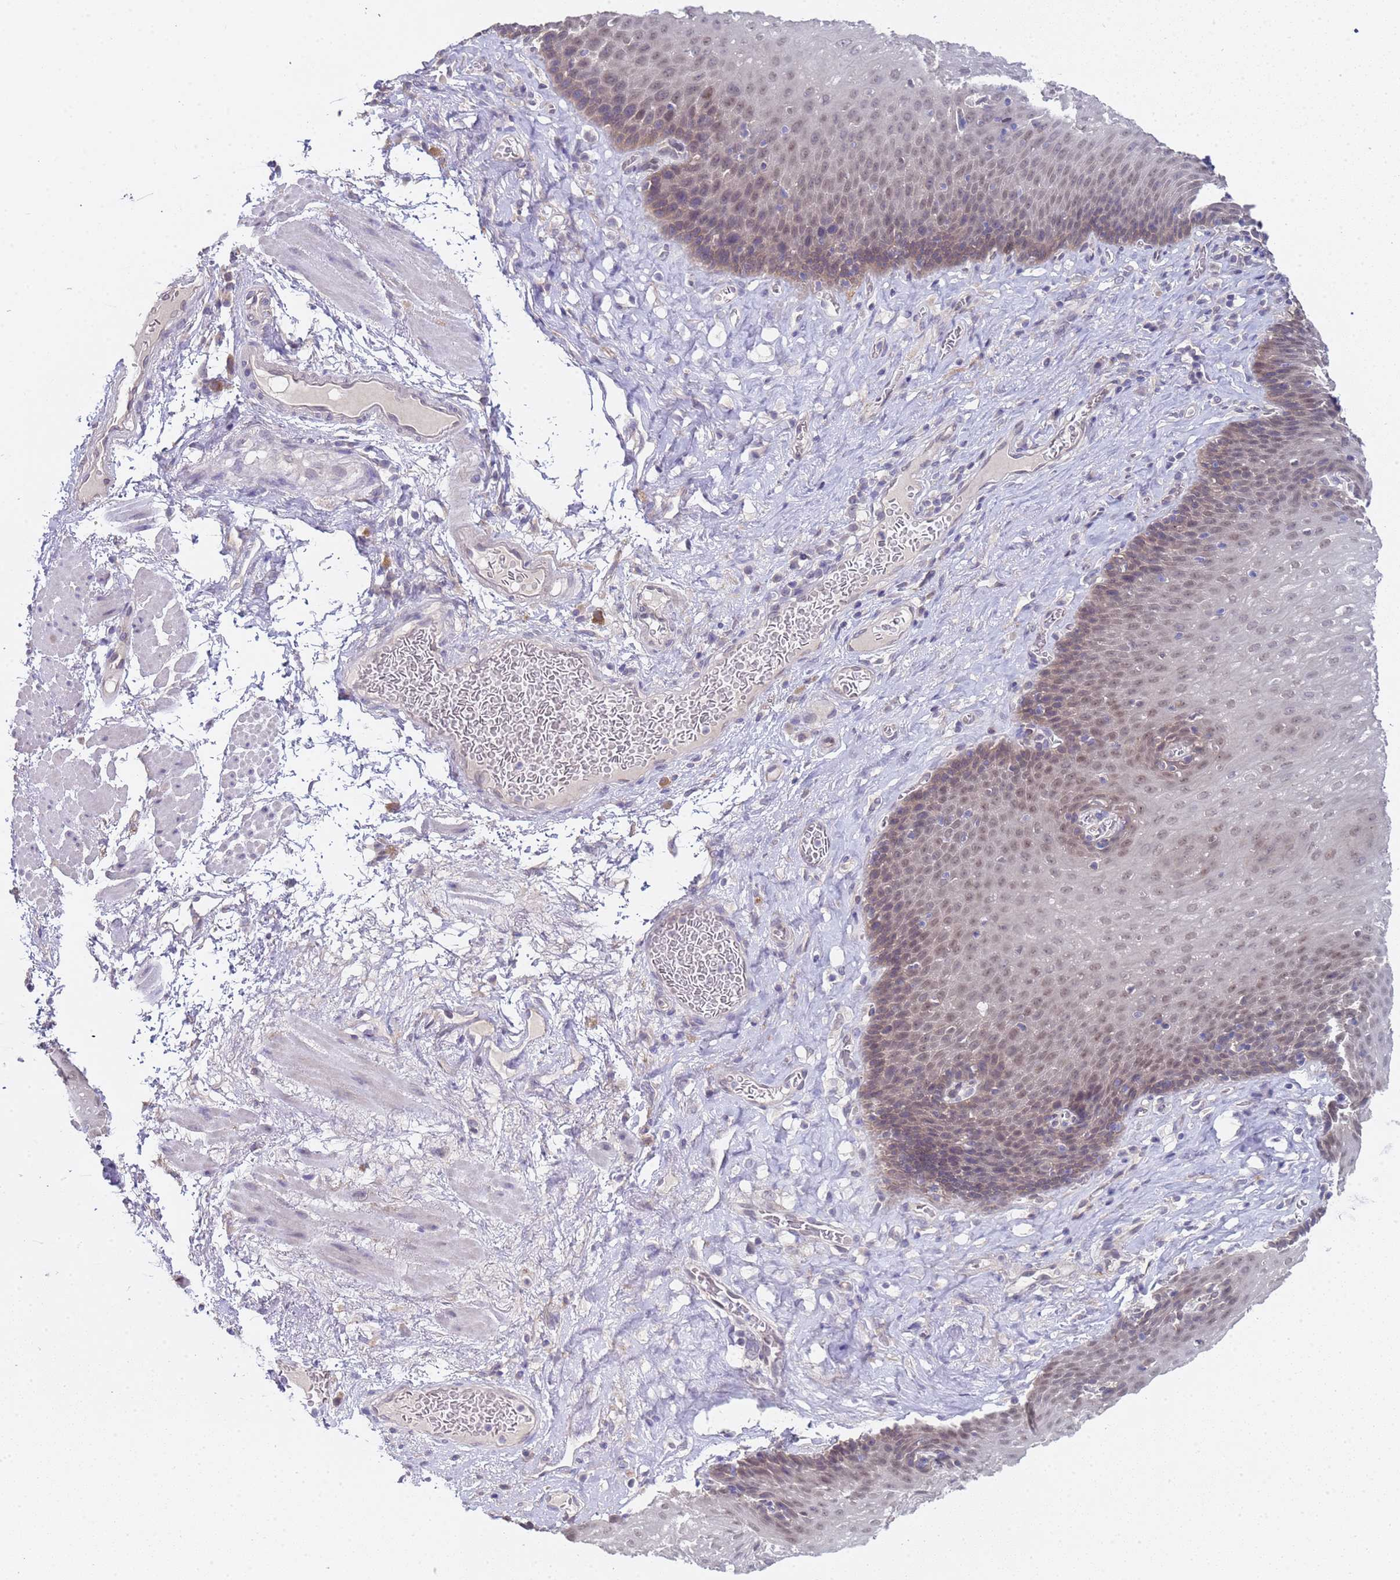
{"staining": {"intensity": "weak", "quantity": ">75%", "location": "nuclear"}, "tissue": "esophagus", "cell_type": "Squamous epithelial cells", "image_type": "normal", "snomed": [{"axis": "morphology", "description": "Normal tissue, NOS"}, {"axis": "topography", "description": "Esophagus"}], "caption": "A low amount of weak nuclear expression is seen in about >75% of squamous epithelial cells in unremarkable esophagus.", "gene": "TRMT10A", "patient": {"sex": "male", "age": 60}}